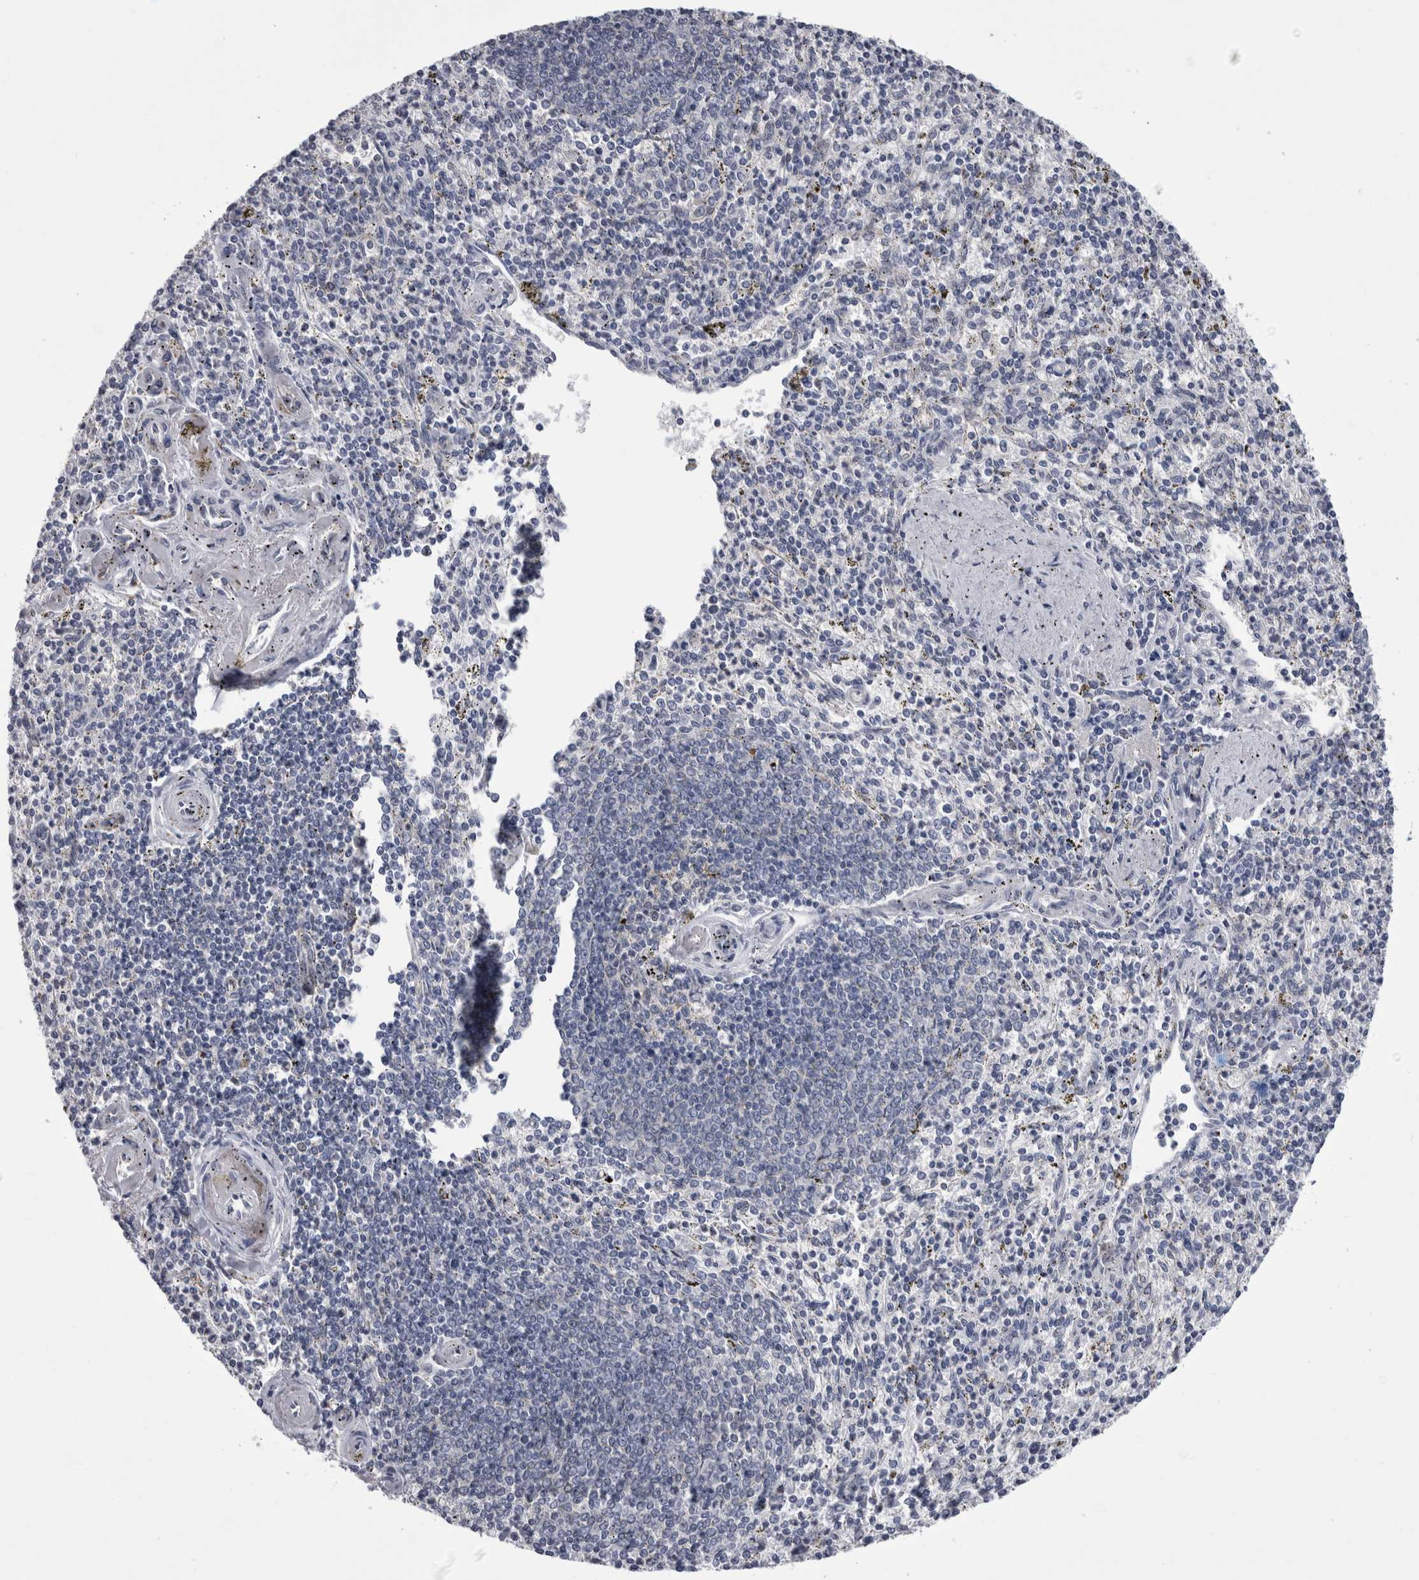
{"staining": {"intensity": "negative", "quantity": "none", "location": "none"}, "tissue": "spleen", "cell_type": "Cells in red pulp", "image_type": "normal", "snomed": [{"axis": "morphology", "description": "Normal tissue, NOS"}, {"axis": "topography", "description": "Spleen"}], "caption": "DAB (3,3'-diaminobenzidine) immunohistochemical staining of unremarkable spleen shows no significant expression in cells in red pulp. (DAB (3,3'-diaminobenzidine) IHC visualized using brightfield microscopy, high magnification).", "gene": "ACOT7", "patient": {"sex": "male", "age": 72}}